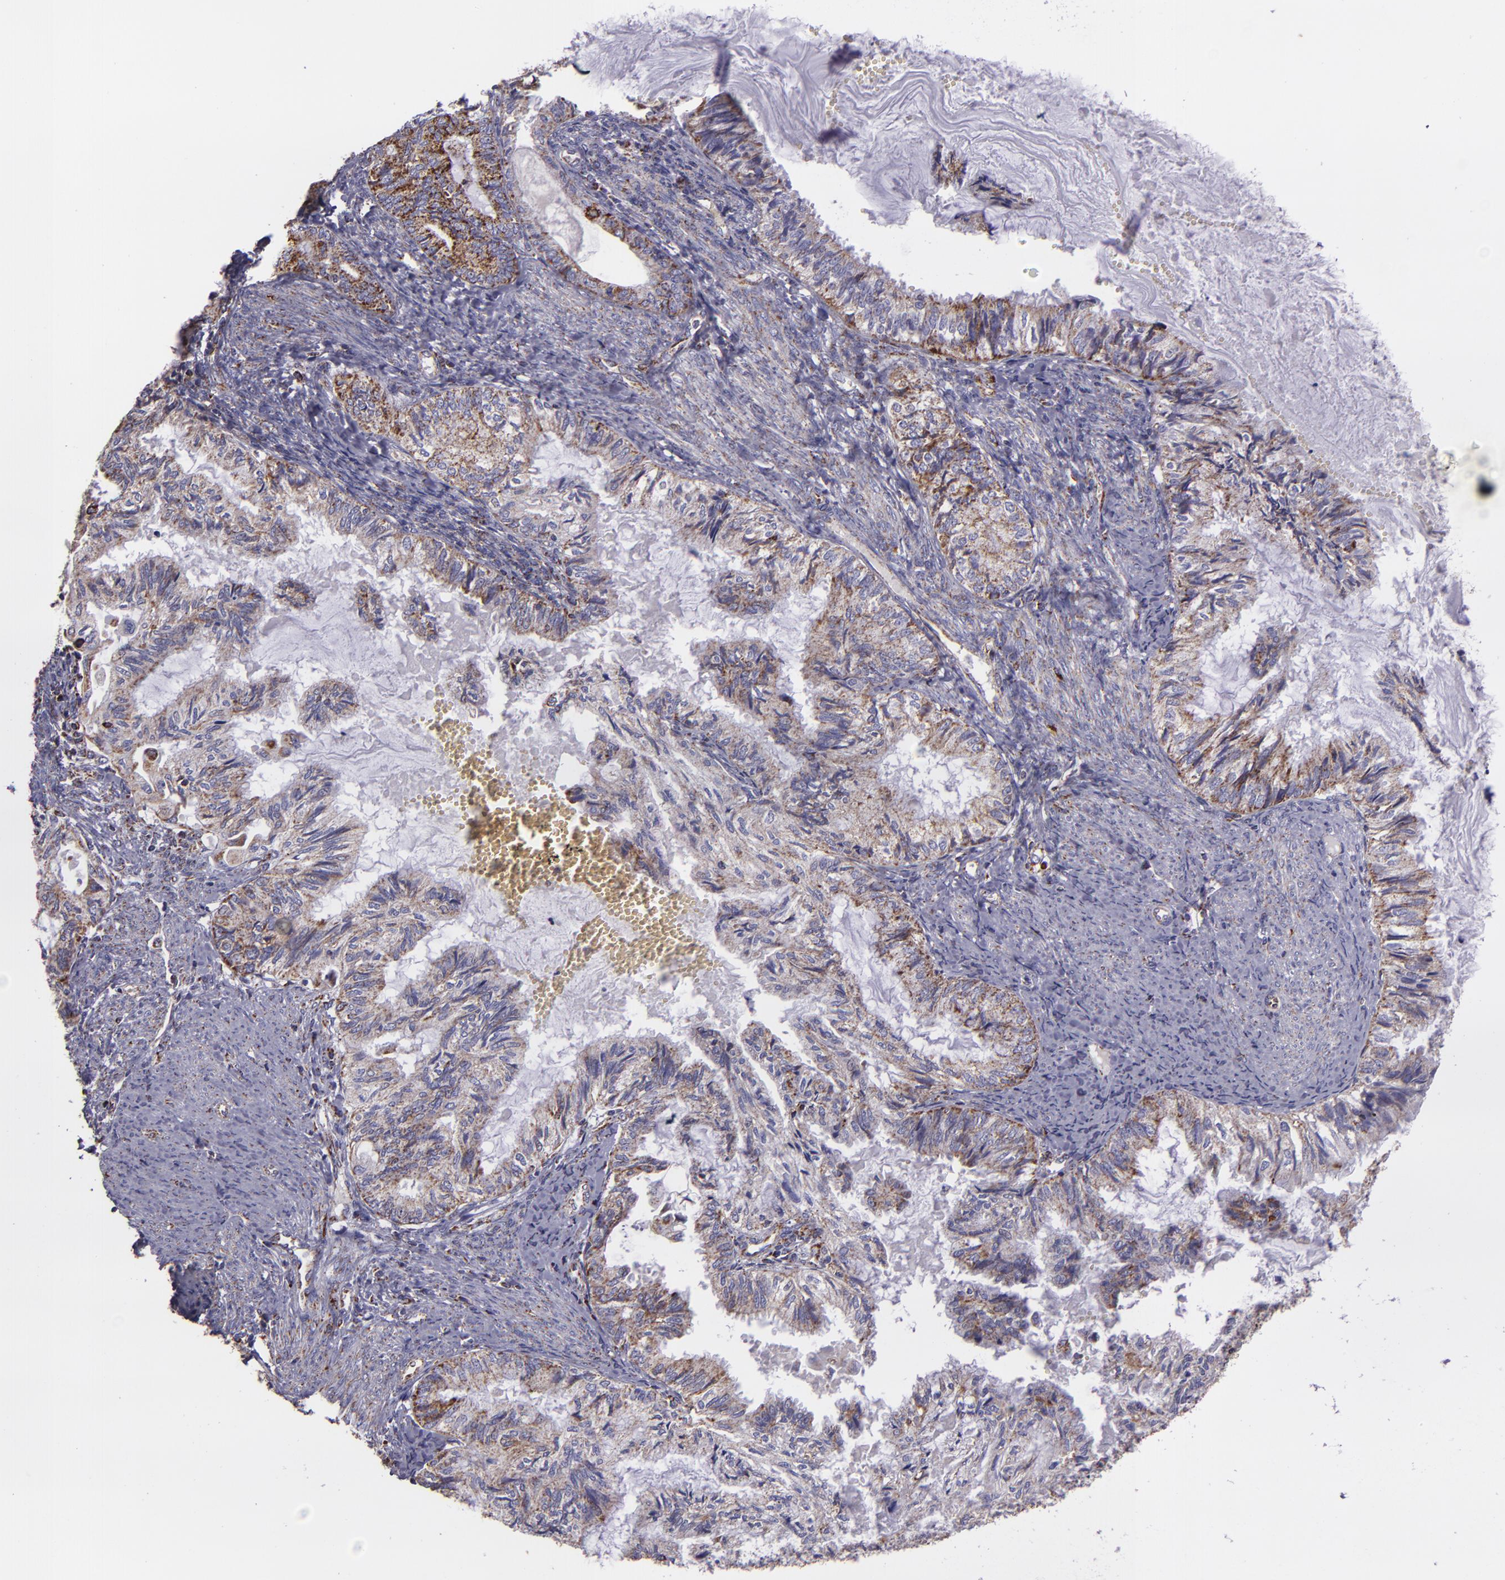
{"staining": {"intensity": "moderate", "quantity": "25%-75%", "location": "cytoplasmic/membranous"}, "tissue": "endometrial cancer", "cell_type": "Tumor cells", "image_type": "cancer", "snomed": [{"axis": "morphology", "description": "Adenocarcinoma, NOS"}, {"axis": "topography", "description": "Endometrium"}], "caption": "Approximately 25%-75% of tumor cells in human adenocarcinoma (endometrial) demonstrate moderate cytoplasmic/membranous protein staining as visualized by brown immunohistochemical staining.", "gene": "HSPD1", "patient": {"sex": "female", "age": 86}}